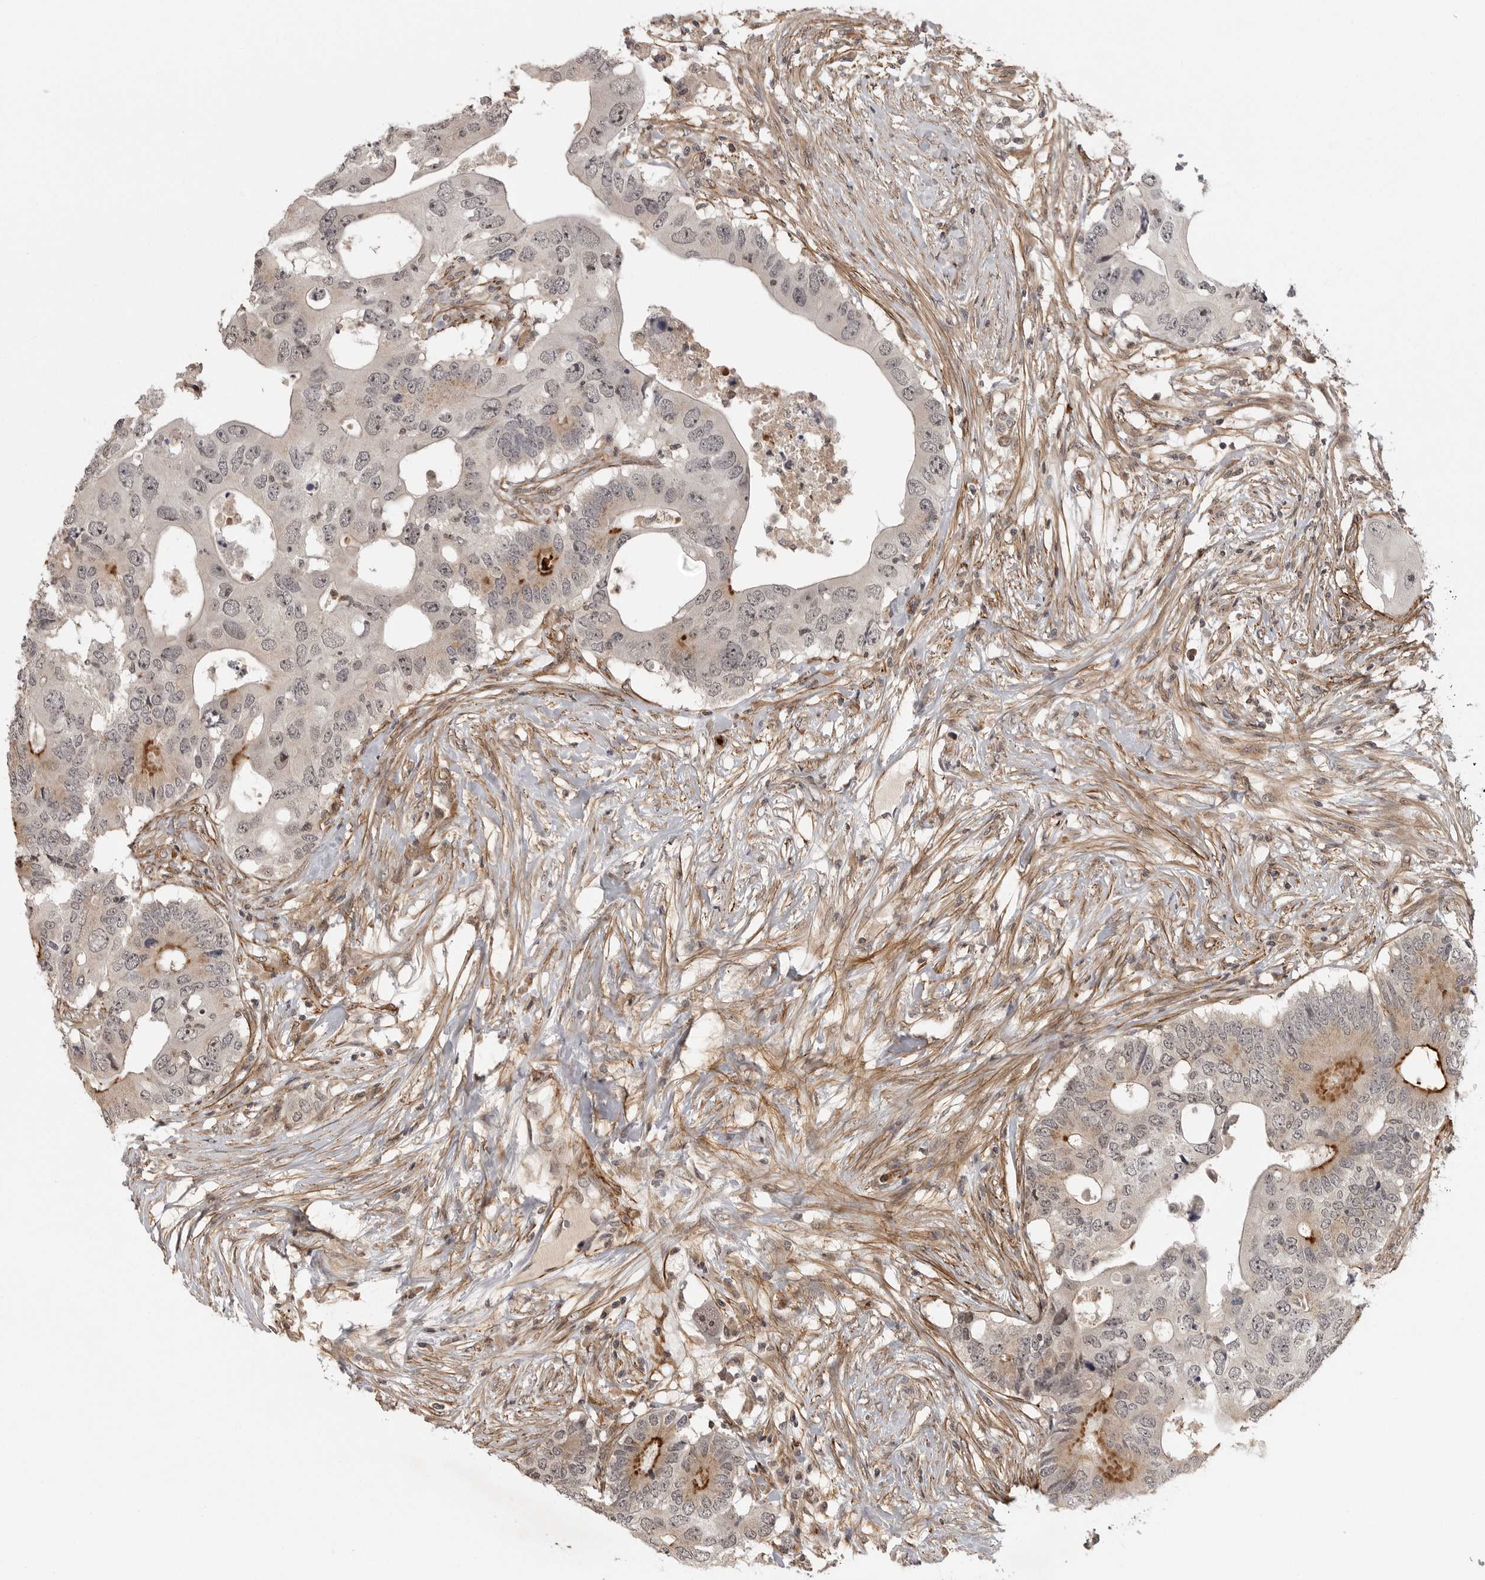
{"staining": {"intensity": "moderate", "quantity": "<25%", "location": "cytoplasmic/membranous"}, "tissue": "colorectal cancer", "cell_type": "Tumor cells", "image_type": "cancer", "snomed": [{"axis": "morphology", "description": "Adenocarcinoma, NOS"}, {"axis": "topography", "description": "Colon"}], "caption": "Immunohistochemical staining of human colorectal cancer demonstrates low levels of moderate cytoplasmic/membranous staining in approximately <25% of tumor cells. (IHC, brightfield microscopy, high magnification).", "gene": "TUT4", "patient": {"sex": "male", "age": 71}}